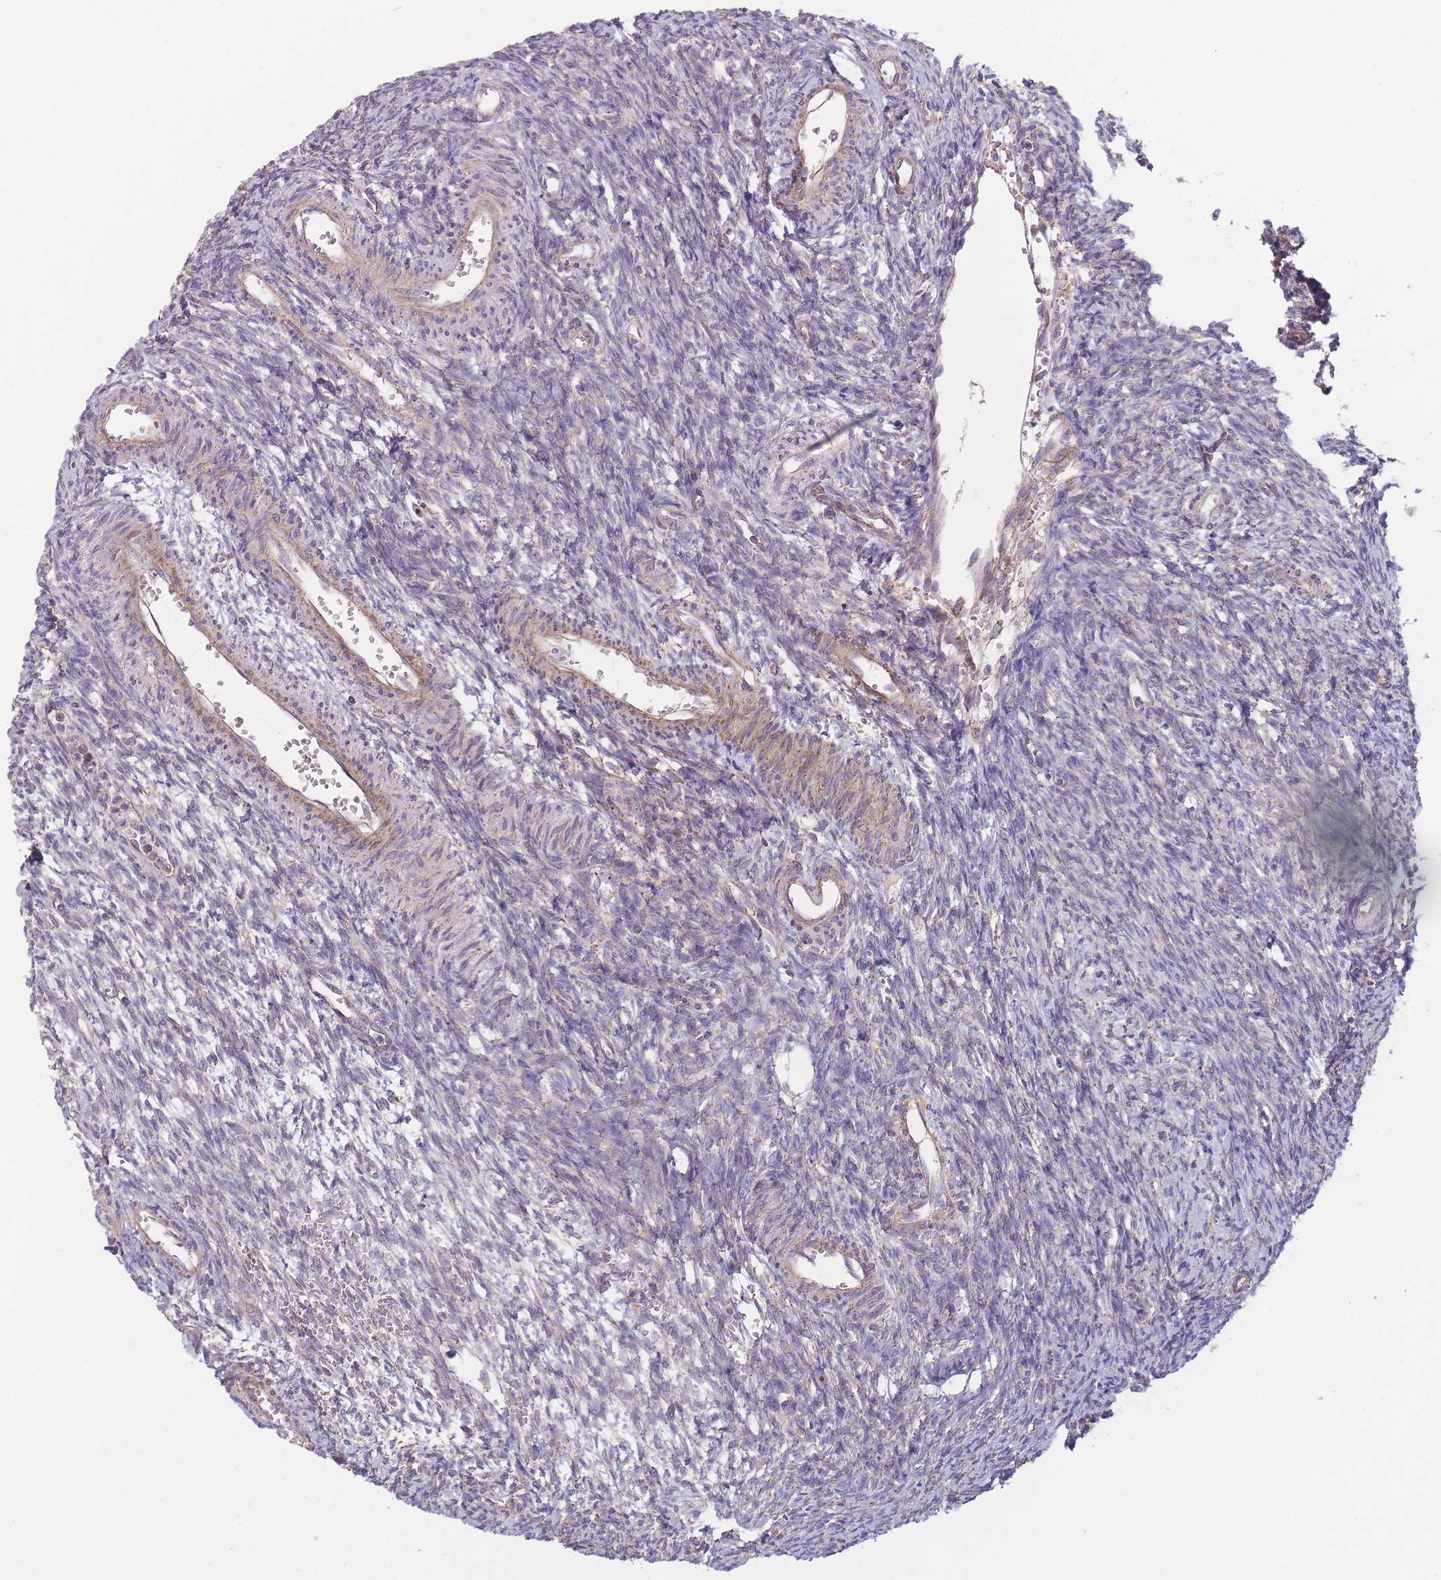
{"staining": {"intensity": "moderate", "quantity": ">75%", "location": "cytoplasmic/membranous"}, "tissue": "ovary", "cell_type": "Ovarian stroma cells", "image_type": "normal", "snomed": [{"axis": "morphology", "description": "Normal tissue, NOS"}, {"axis": "topography", "description": "Ovary"}], "caption": "Benign ovary was stained to show a protein in brown. There is medium levels of moderate cytoplasmic/membranous positivity in approximately >75% of ovarian stroma cells.", "gene": "KIF16B", "patient": {"sex": "female", "age": 39}}